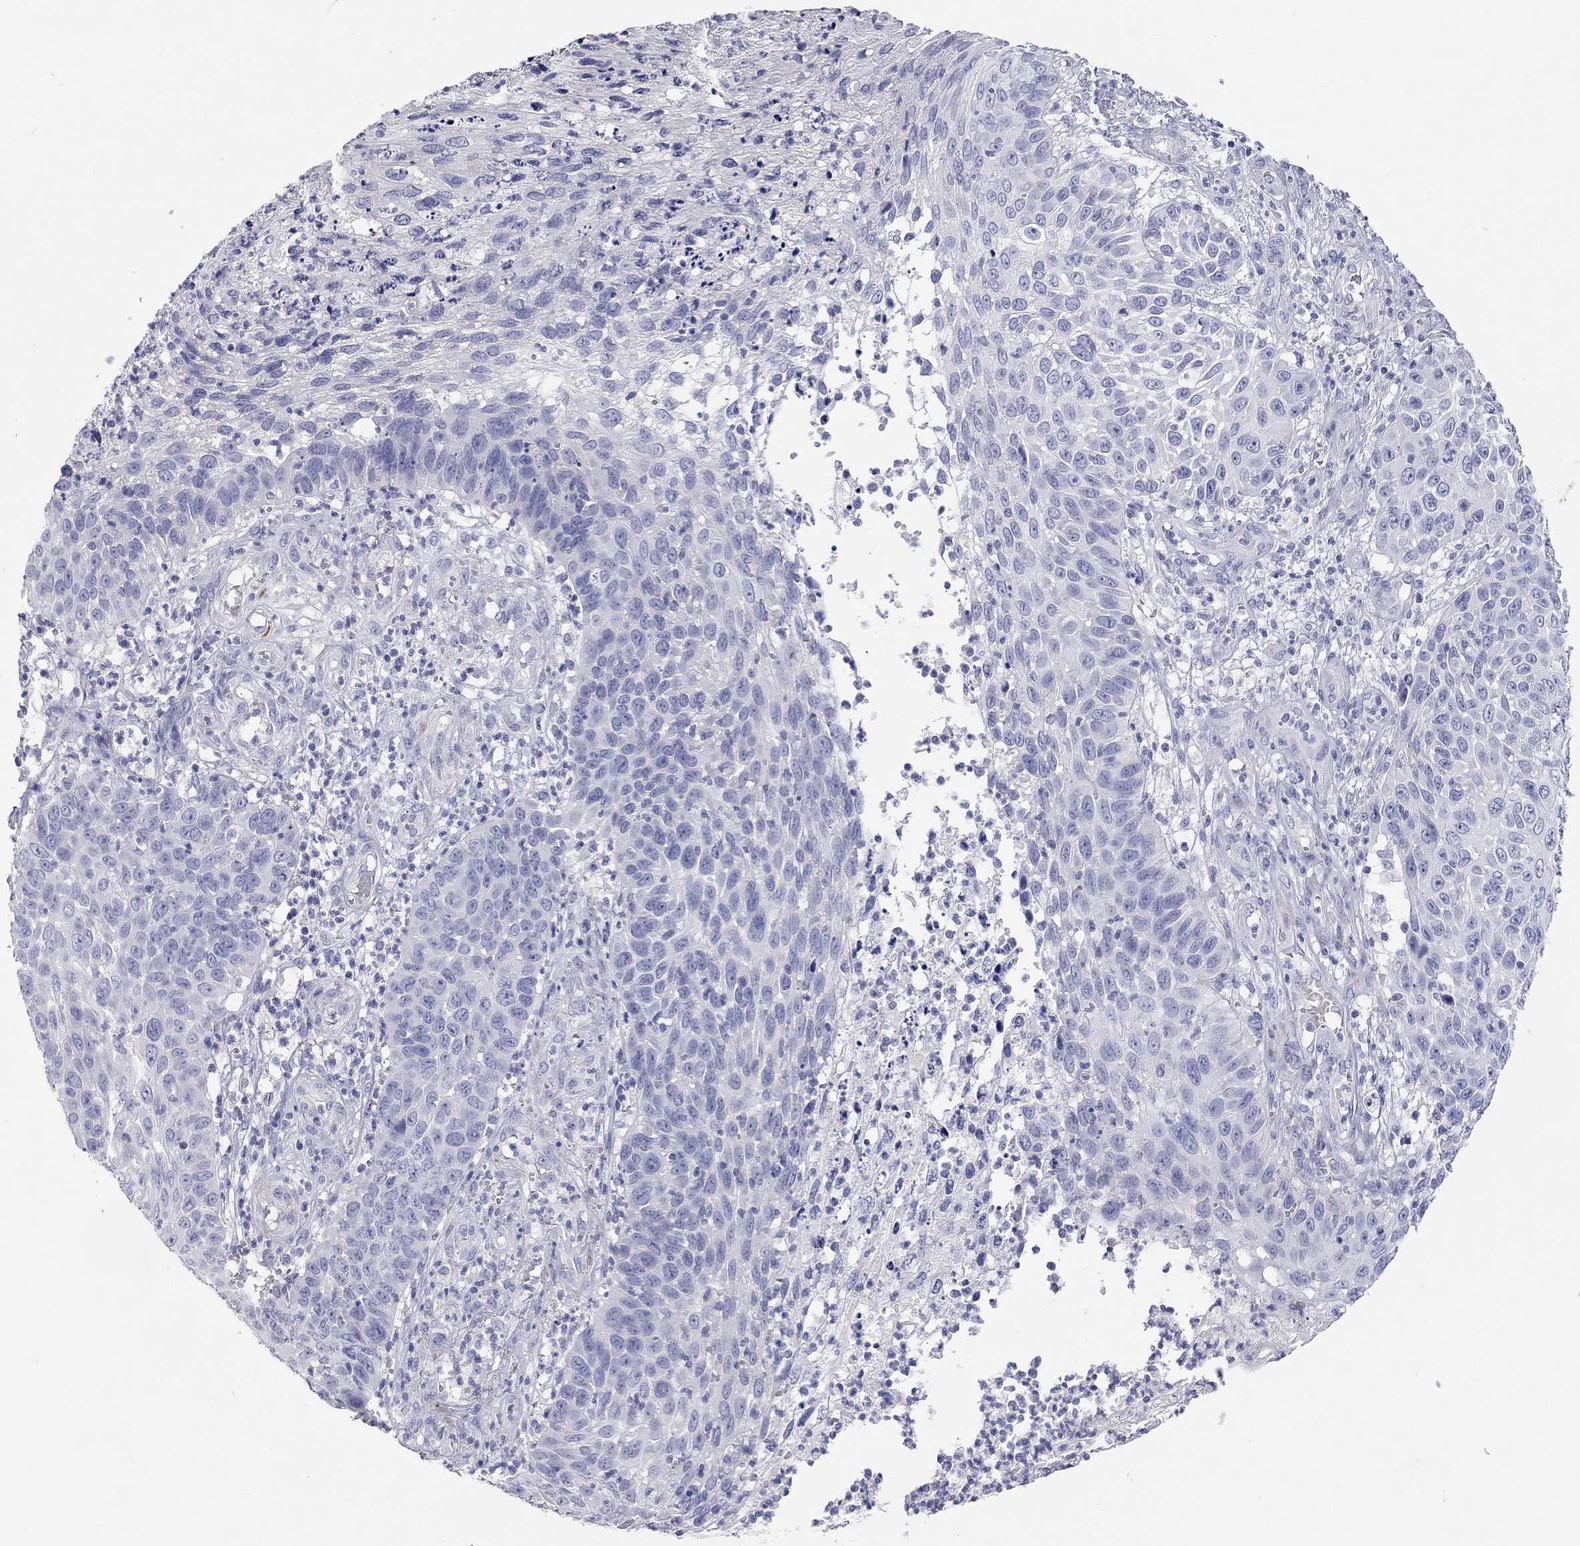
{"staining": {"intensity": "negative", "quantity": "none", "location": "none"}, "tissue": "skin cancer", "cell_type": "Tumor cells", "image_type": "cancer", "snomed": [{"axis": "morphology", "description": "Squamous cell carcinoma, NOS"}, {"axis": "topography", "description": "Skin"}], "caption": "Skin cancer (squamous cell carcinoma) was stained to show a protein in brown. There is no significant positivity in tumor cells.", "gene": "PCDHGC5", "patient": {"sex": "male", "age": 92}}